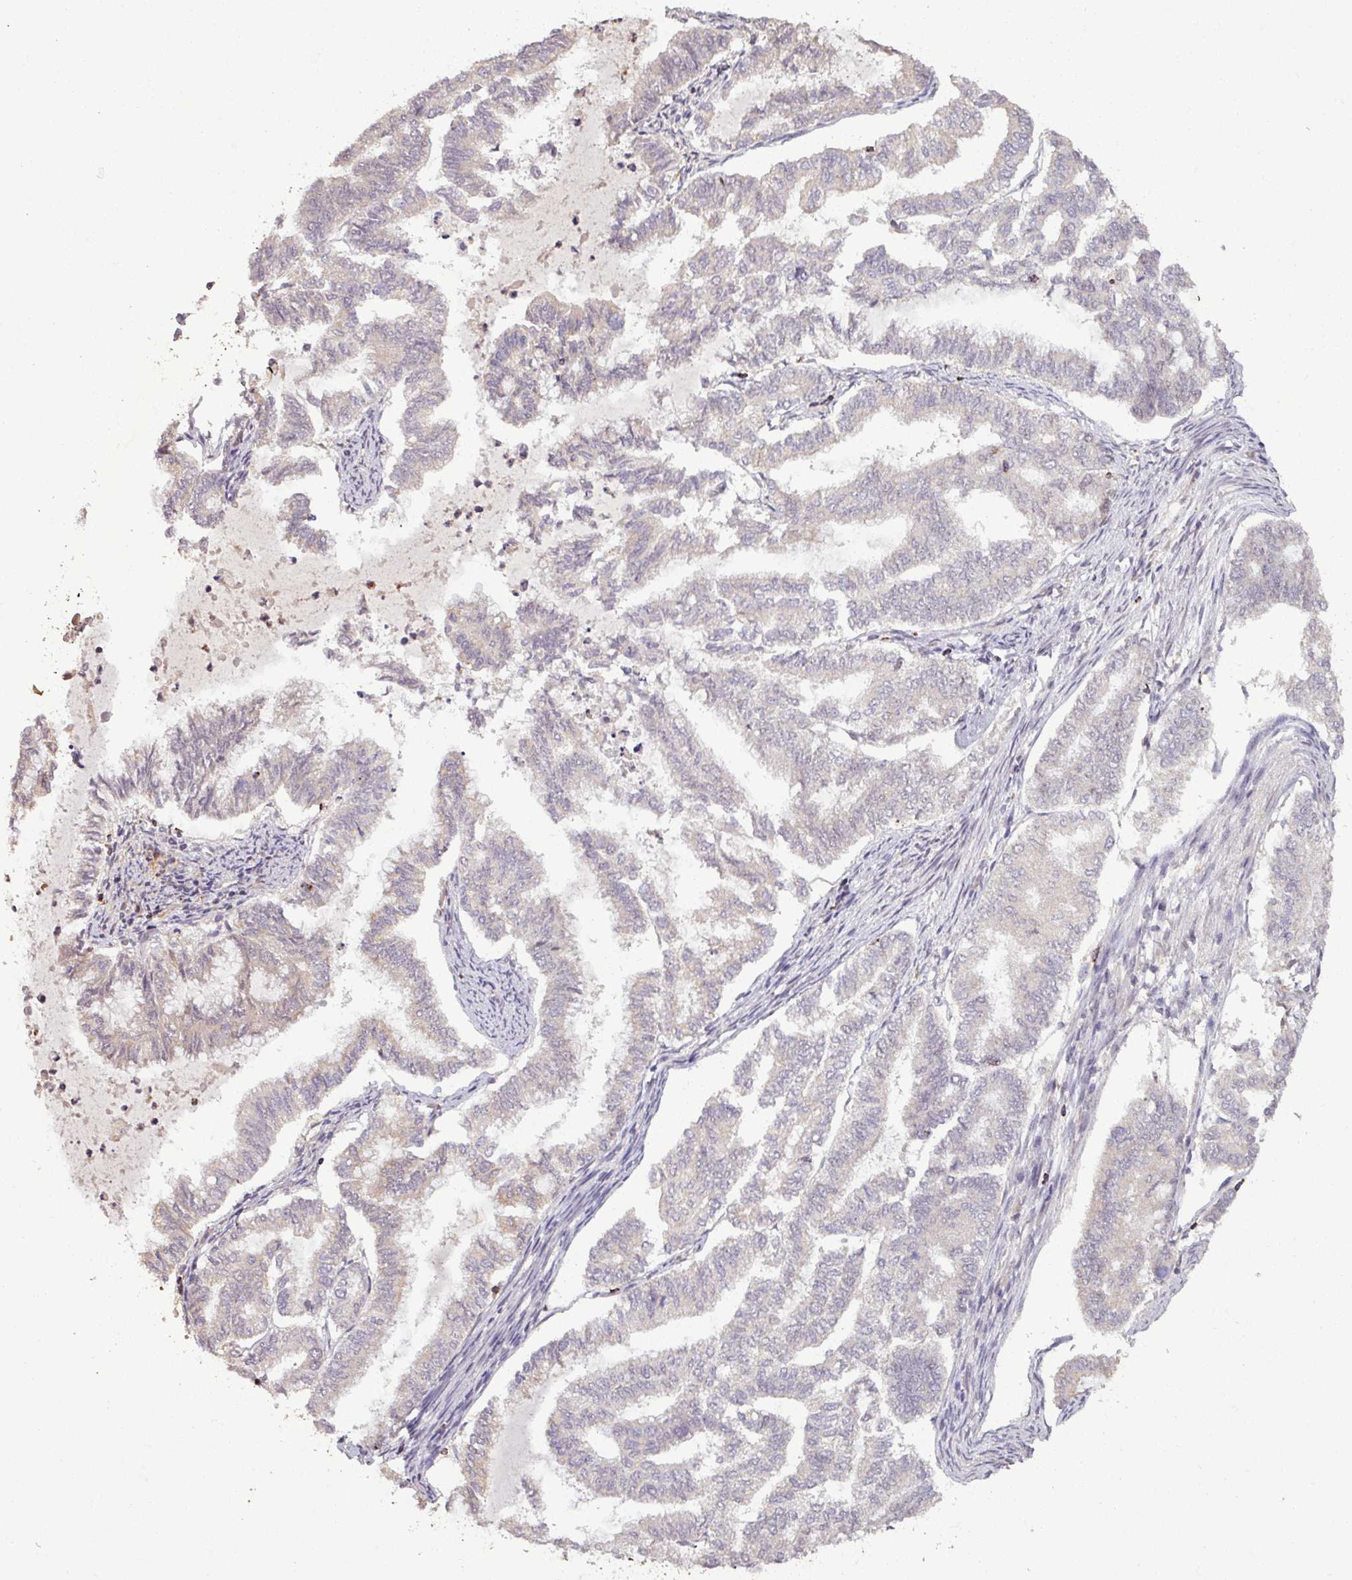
{"staining": {"intensity": "negative", "quantity": "none", "location": "none"}, "tissue": "endometrial cancer", "cell_type": "Tumor cells", "image_type": "cancer", "snomed": [{"axis": "morphology", "description": "Adenocarcinoma, NOS"}, {"axis": "topography", "description": "Endometrium"}], "caption": "Tumor cells show no significant protein positivity in endometrial cancer.", "gene": "OR6B1", "patient": {"sex": "female", "age": 79}}